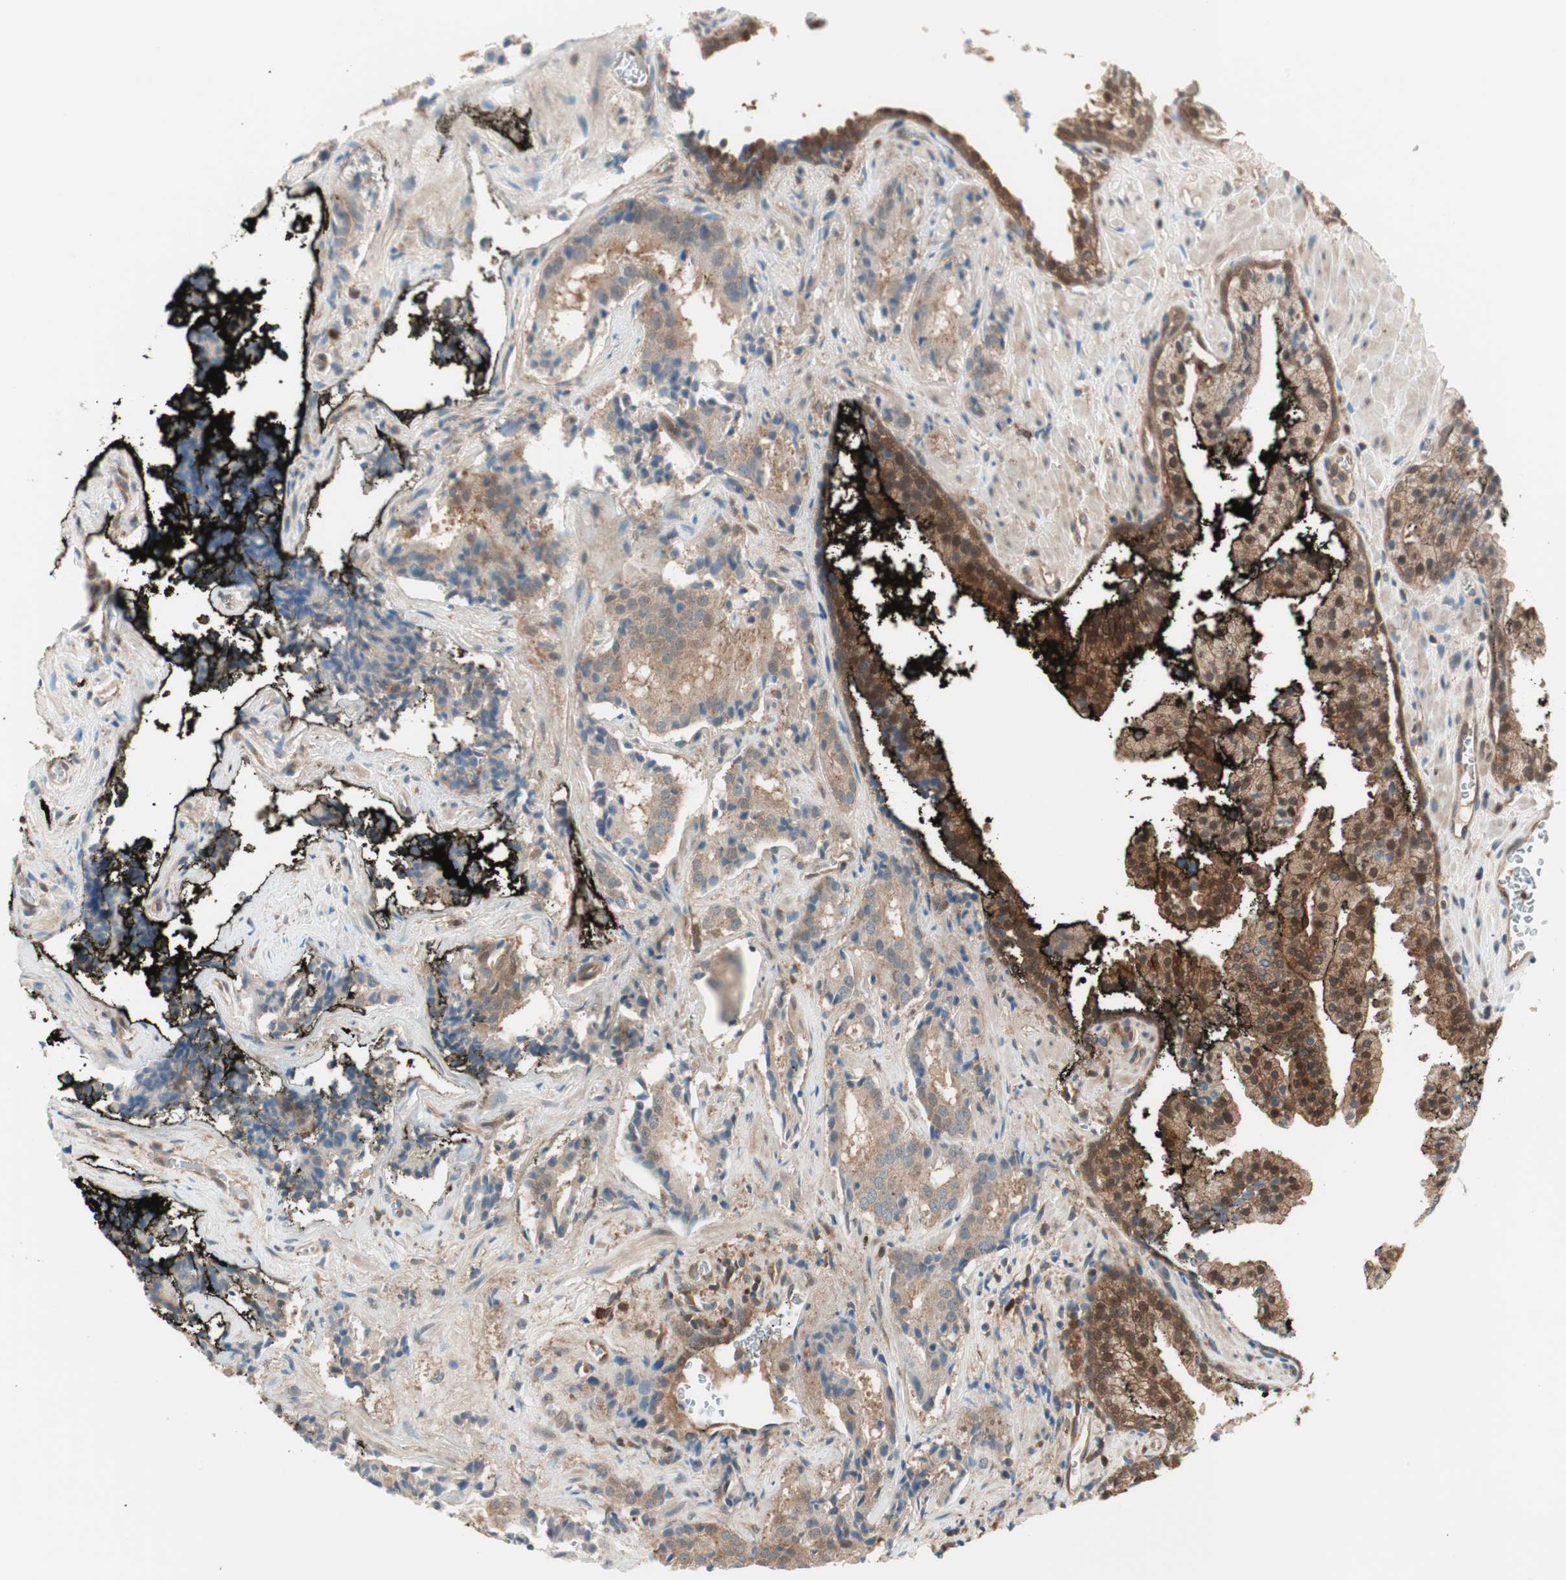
{"staining": {"intensity": "weak", "quantity": ">75%", "location": "cytoplasmic/membranous"}, "tissue": "prostate cancer", "cell_type": "Tumor cells", "image_type": "cancer", "snomed": [{"axis": "morphology", "description": "Adenocarcinoma, High grade"}, {"axis": "topography", "description": "Prostate"}], "caption": "Immunohistochemistry (IHC) of high-grade adenocarcinoma (prostate) displays low levels of weak cytoplasmic/membranous expression in about >75% of tumor cells.", "gene": "GALT", "patient": {"sex": "male", "age": 58}}